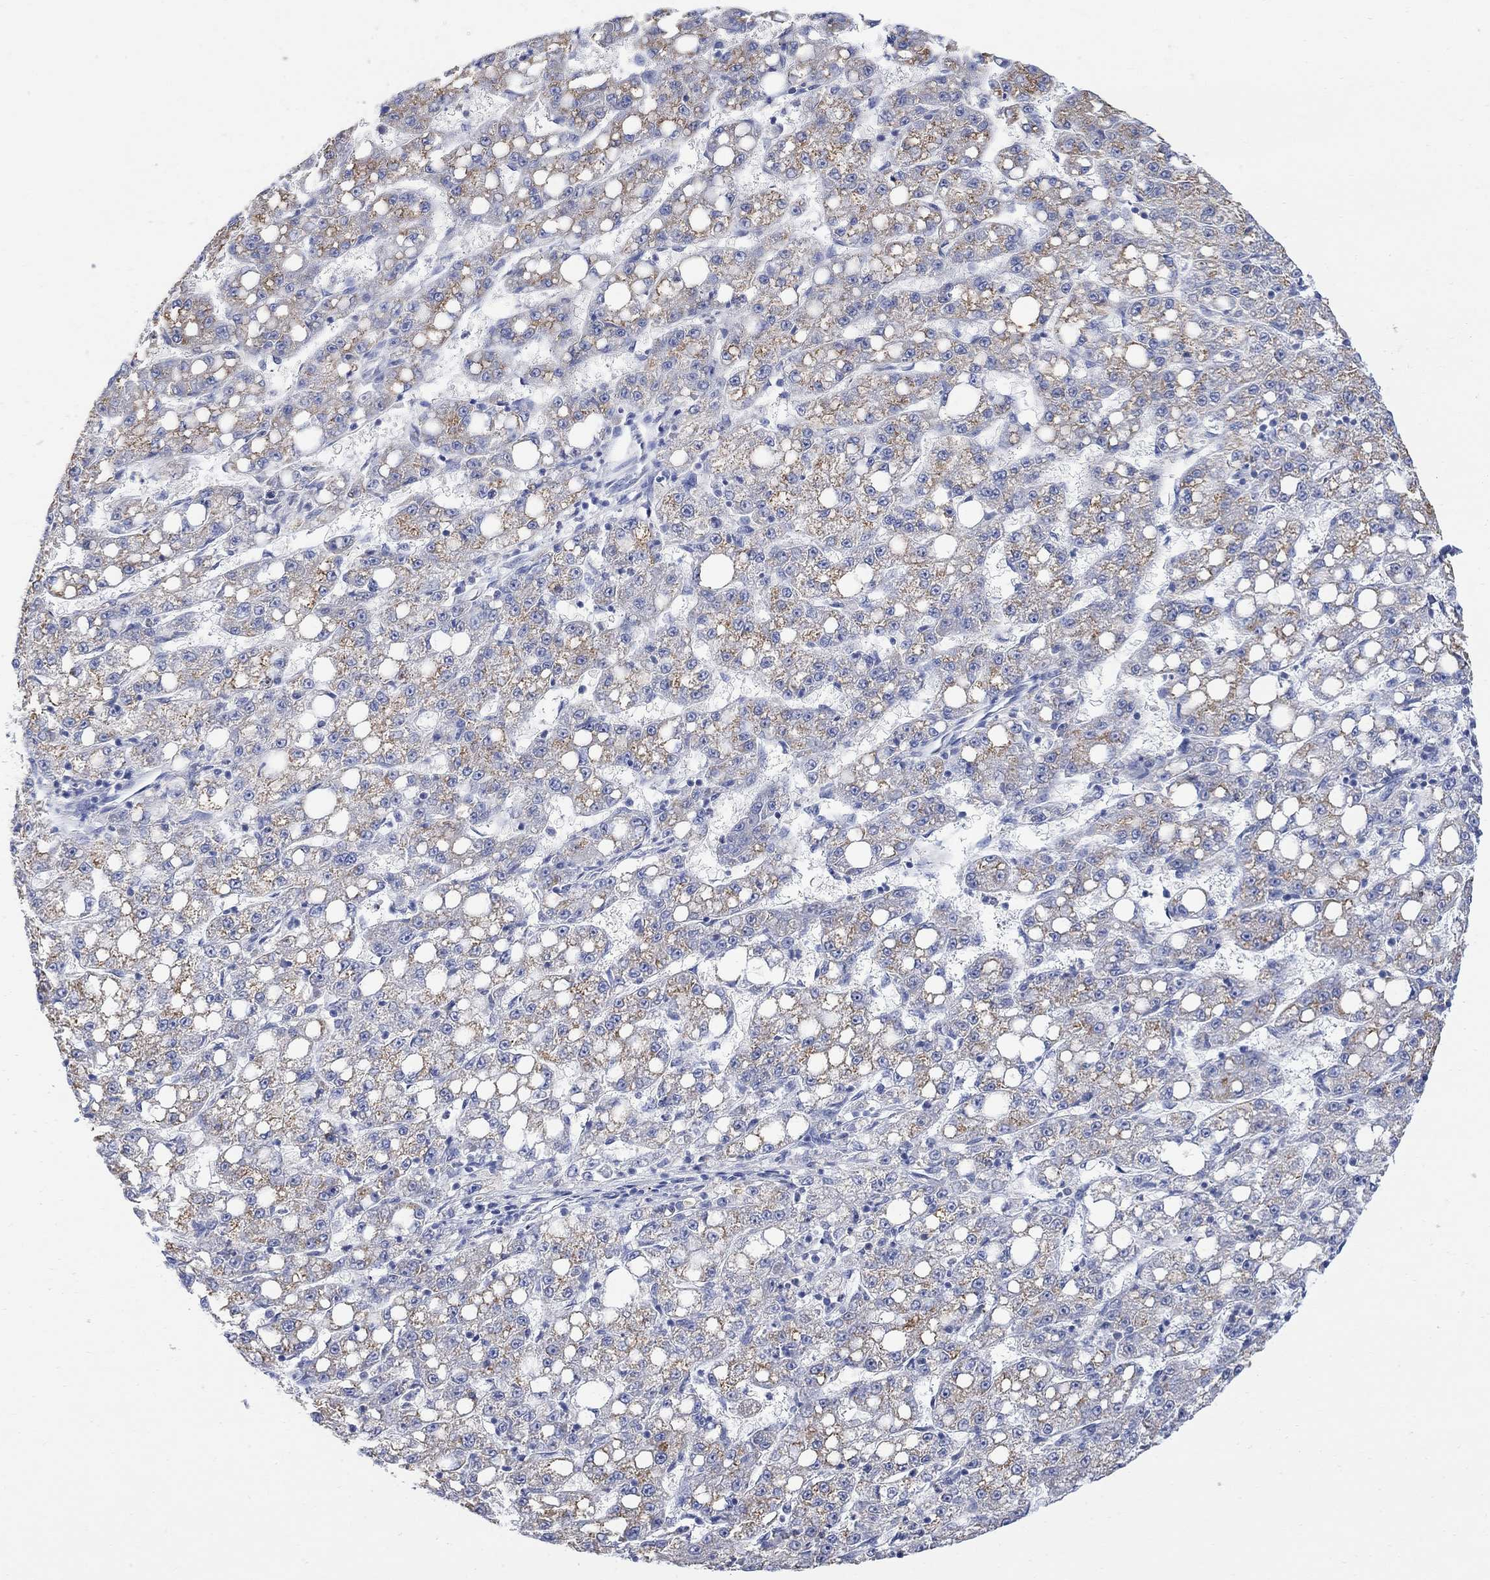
{"staining": {"intensity": "weak", "quantity": "<25%", "location": "cytoplasmic/membranous"}, "tissue": "liver cancer", "cell_type": "Tumor cells", "image_type": "cancer", "snomed": [{"axis": "morphology", "description": "Carcinoma, Hepatocellular, NOS"}, {"axis": "topography", "description": "Liver"}], "caption": "High power microscopy photomicrograph of an immunohistochemistry (IHC) photomicrograph of liver cancer, revealing no significant expression in tumor cells.", "gene": "FBP2", "patient": {"sex": "female", "age": 65}}